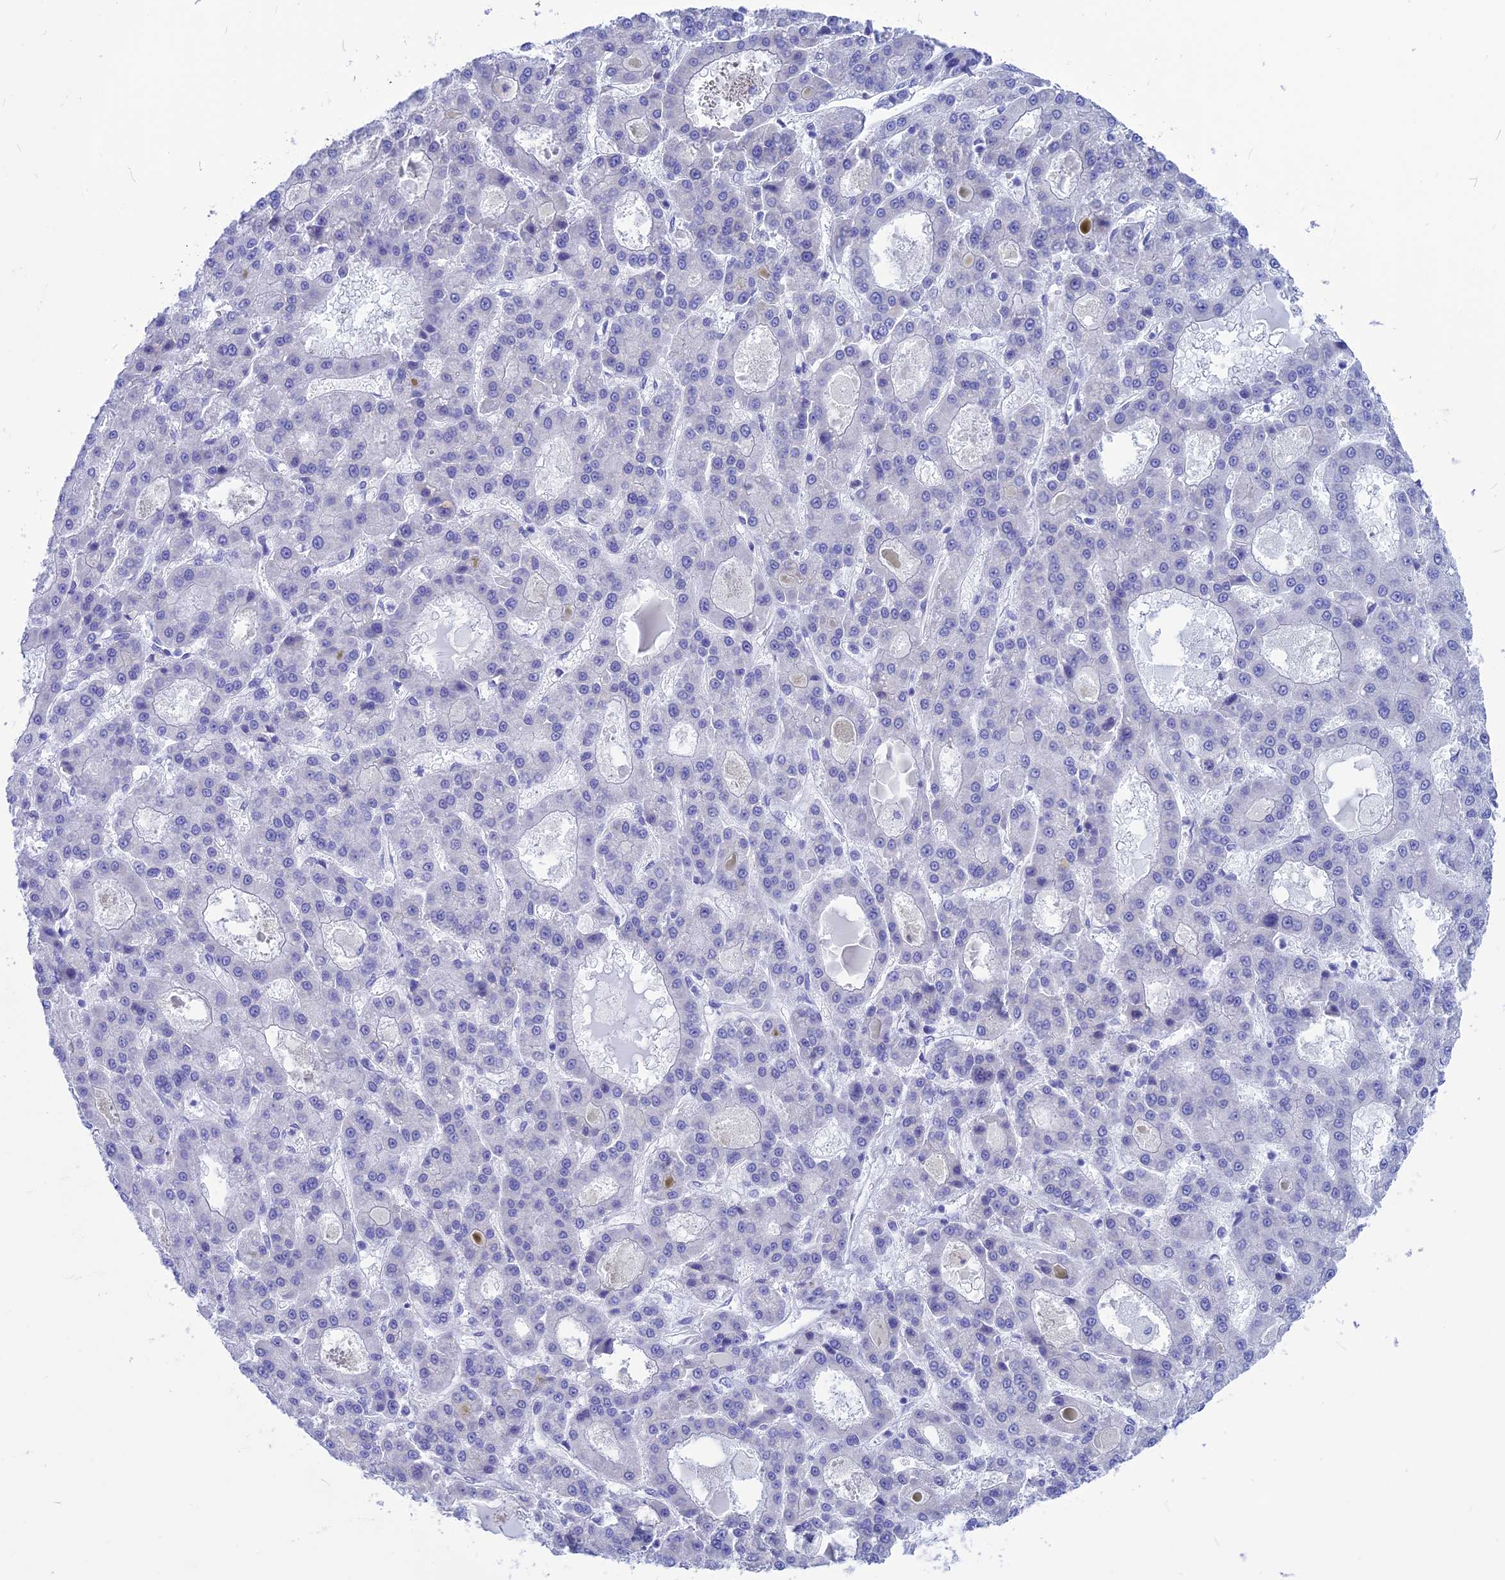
{"staining": {"intensity": "negative", "quantity": "none", "location": "none"}, "tissue": "liver cancer", "cell_type": "Tumor cells", "image_type": "cancer", "snomed": [{"axis": "morphology", "description": "Carcinoma, Hepatocellular, NOS"}, {"axis": "topography", "description": "Liver"}], "caption": "This is an immunohistochemistry (IHC) photomicrograph of human hepatocellular carcinoma (liver). There is no expression in tumor cells.", "gene": "GNGT2", "patient": {"sex": "male", "age": 70}}